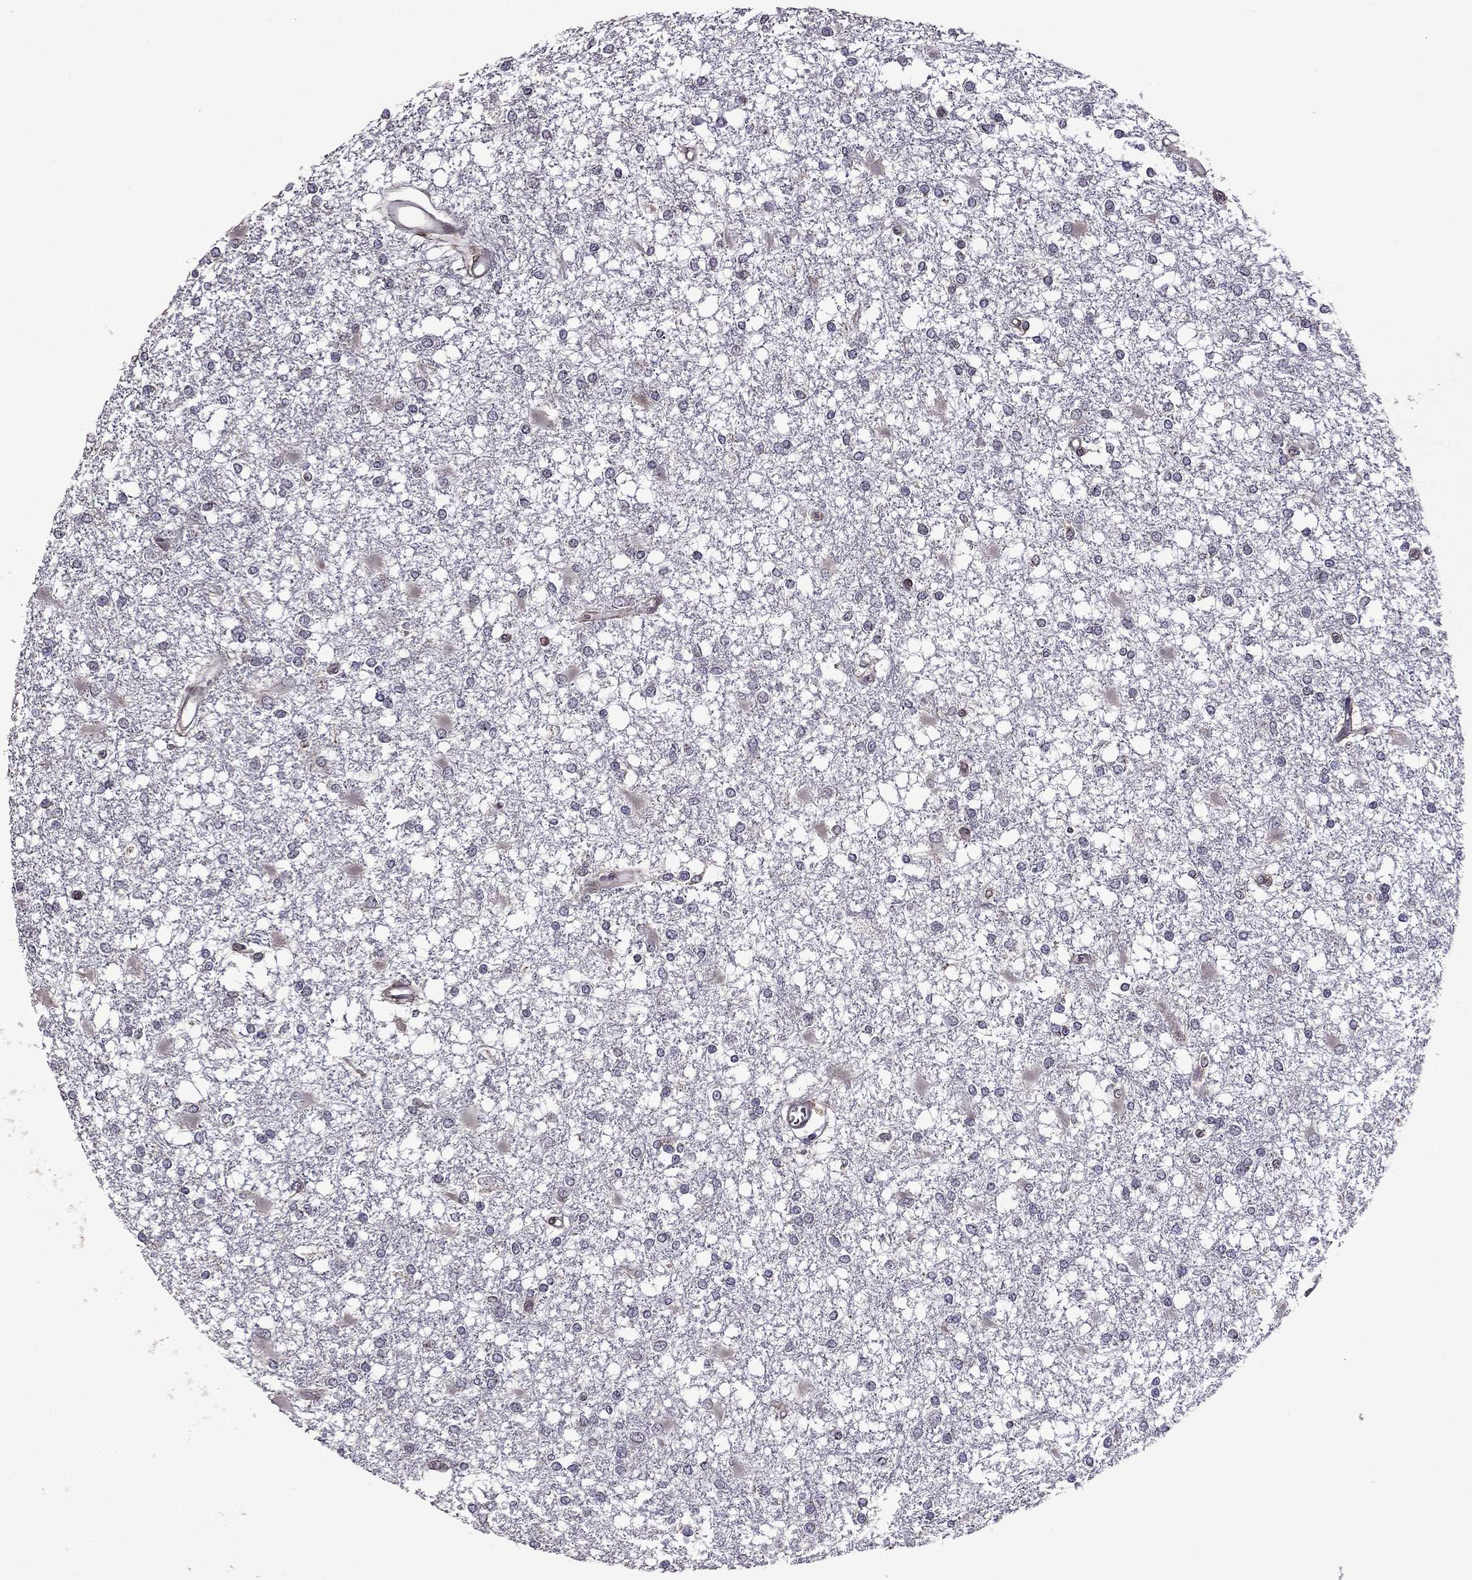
{"staining": {"intensity": "negative", "quantity": "none", "location": "none"}, "tissue": "glioma", "cell_type": "Tumor cells", "image_type": "cancer", "snomed": [{"axis": "morphology", "description": "Glioma, malignant, High grade"}, {"axis": "topography", "description": "Cerebral cortex"}], "caption": "A histopathology image of glioma stained for a protein shows no brown staining in tumor cells. The staining is performed using DAB (3,3'-diaminobenzidine) brown chromogen with nuclei counter-stained in using hematoxylin.", "gene": "IKBIP", "patient": {"sex": "male", "age": 79}}